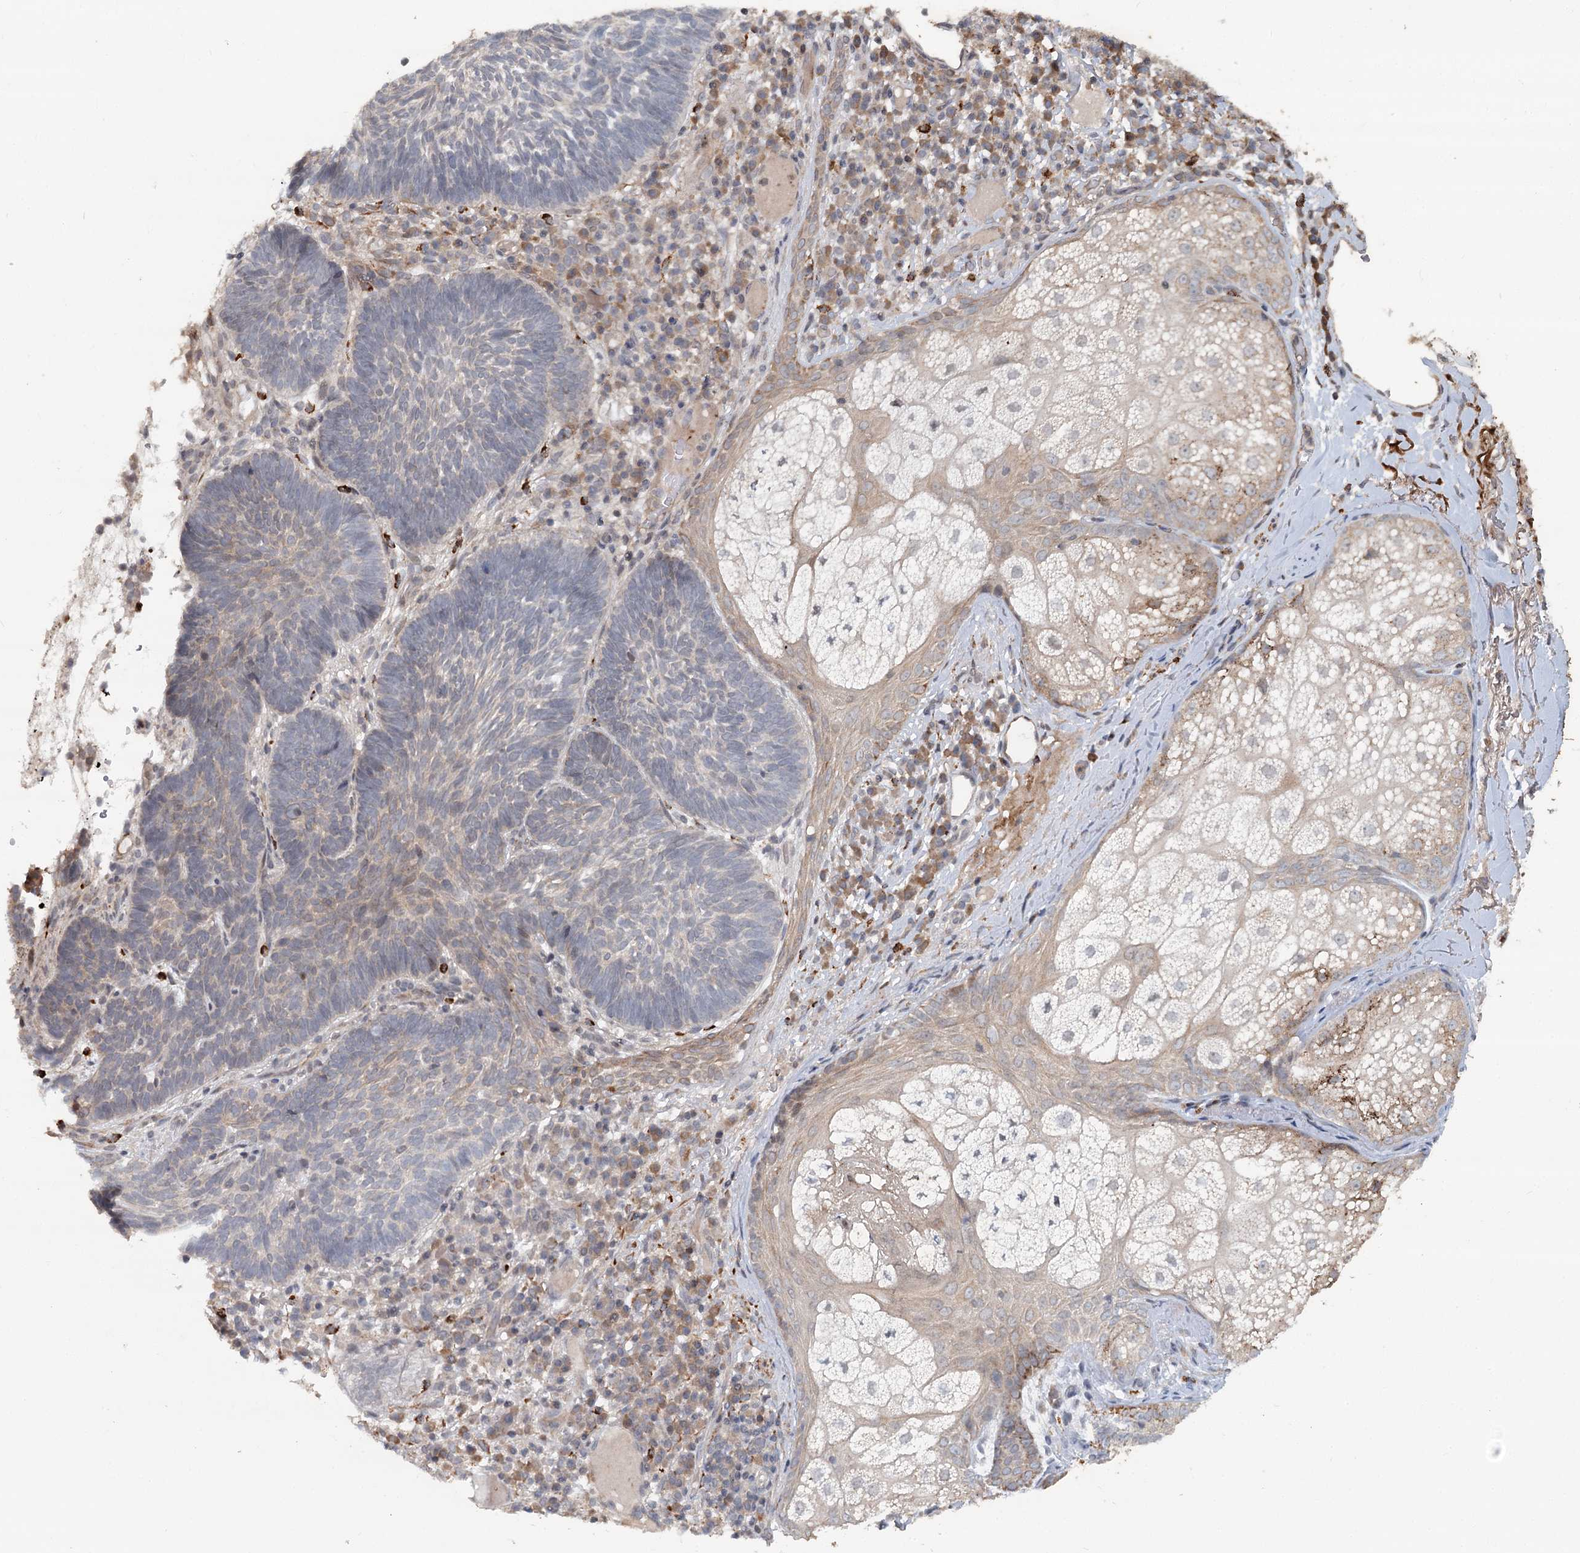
{"staining": {"intensity": "negative", "quantity": "none", "location": "none"}, "tissue": "skin cancer", "cell_type": "Tumor cells", "image_type": "cancer", "snomed": [{"axis": "morphology", "description": "Basal cell carcinoma"}, {"axis": "topography", "description": "Skin"}], "caption": "A photomicrograph of skin cancer (basal cell carcinoma) stained for a protein exhibits no brown staining in tumor cells.", "gene": "RNF111", "patient": {"sex": "male", "age": 88}}